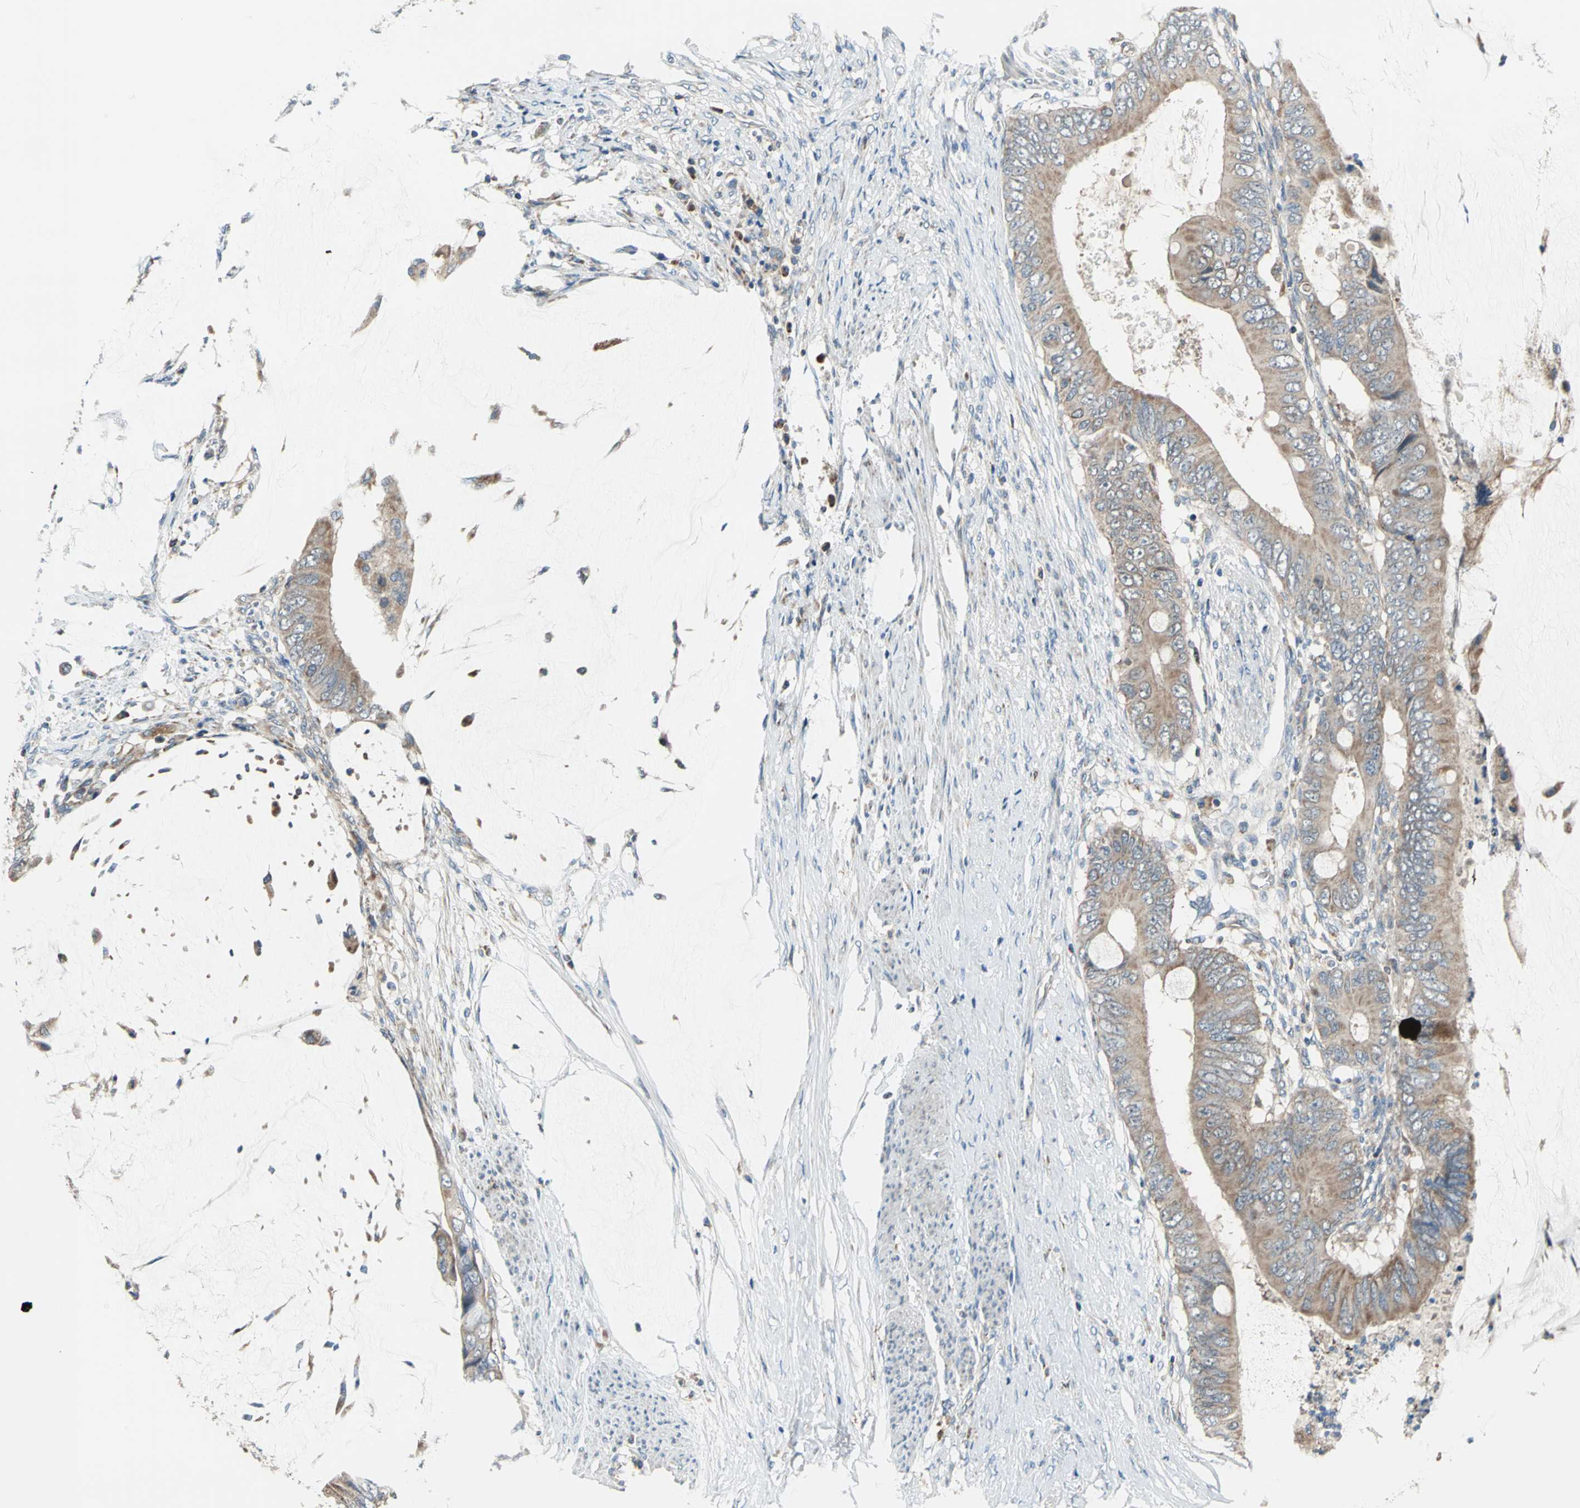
{"staining": {"intensity": "moderate", "quantity": ">75%", "location": "cytoplasmic/membranous"}, "tissue": "colorectal cancer", "cell_type": "Tumor cells", "image_type": "cancer", "snomed": [{"axis": "morphology", "description": "Normal tissue, NOS"}, {"axis": "morphology", "description": "Adenocarcinoma, NOS"}, {"axis": "topography", "description": "Rectum"}, {"axis": "topography", "description": "Peripheral nerve tissue"}], "caption": "Immunohistochemical staining of human adenocarcinoma (colorectal) demonstrates medium levels of moderate cytoplasmic/membranous staining in about >75% of tumor cells.", "gene": "TRAK1", "patient": {"sex": "female", "age": 77}}